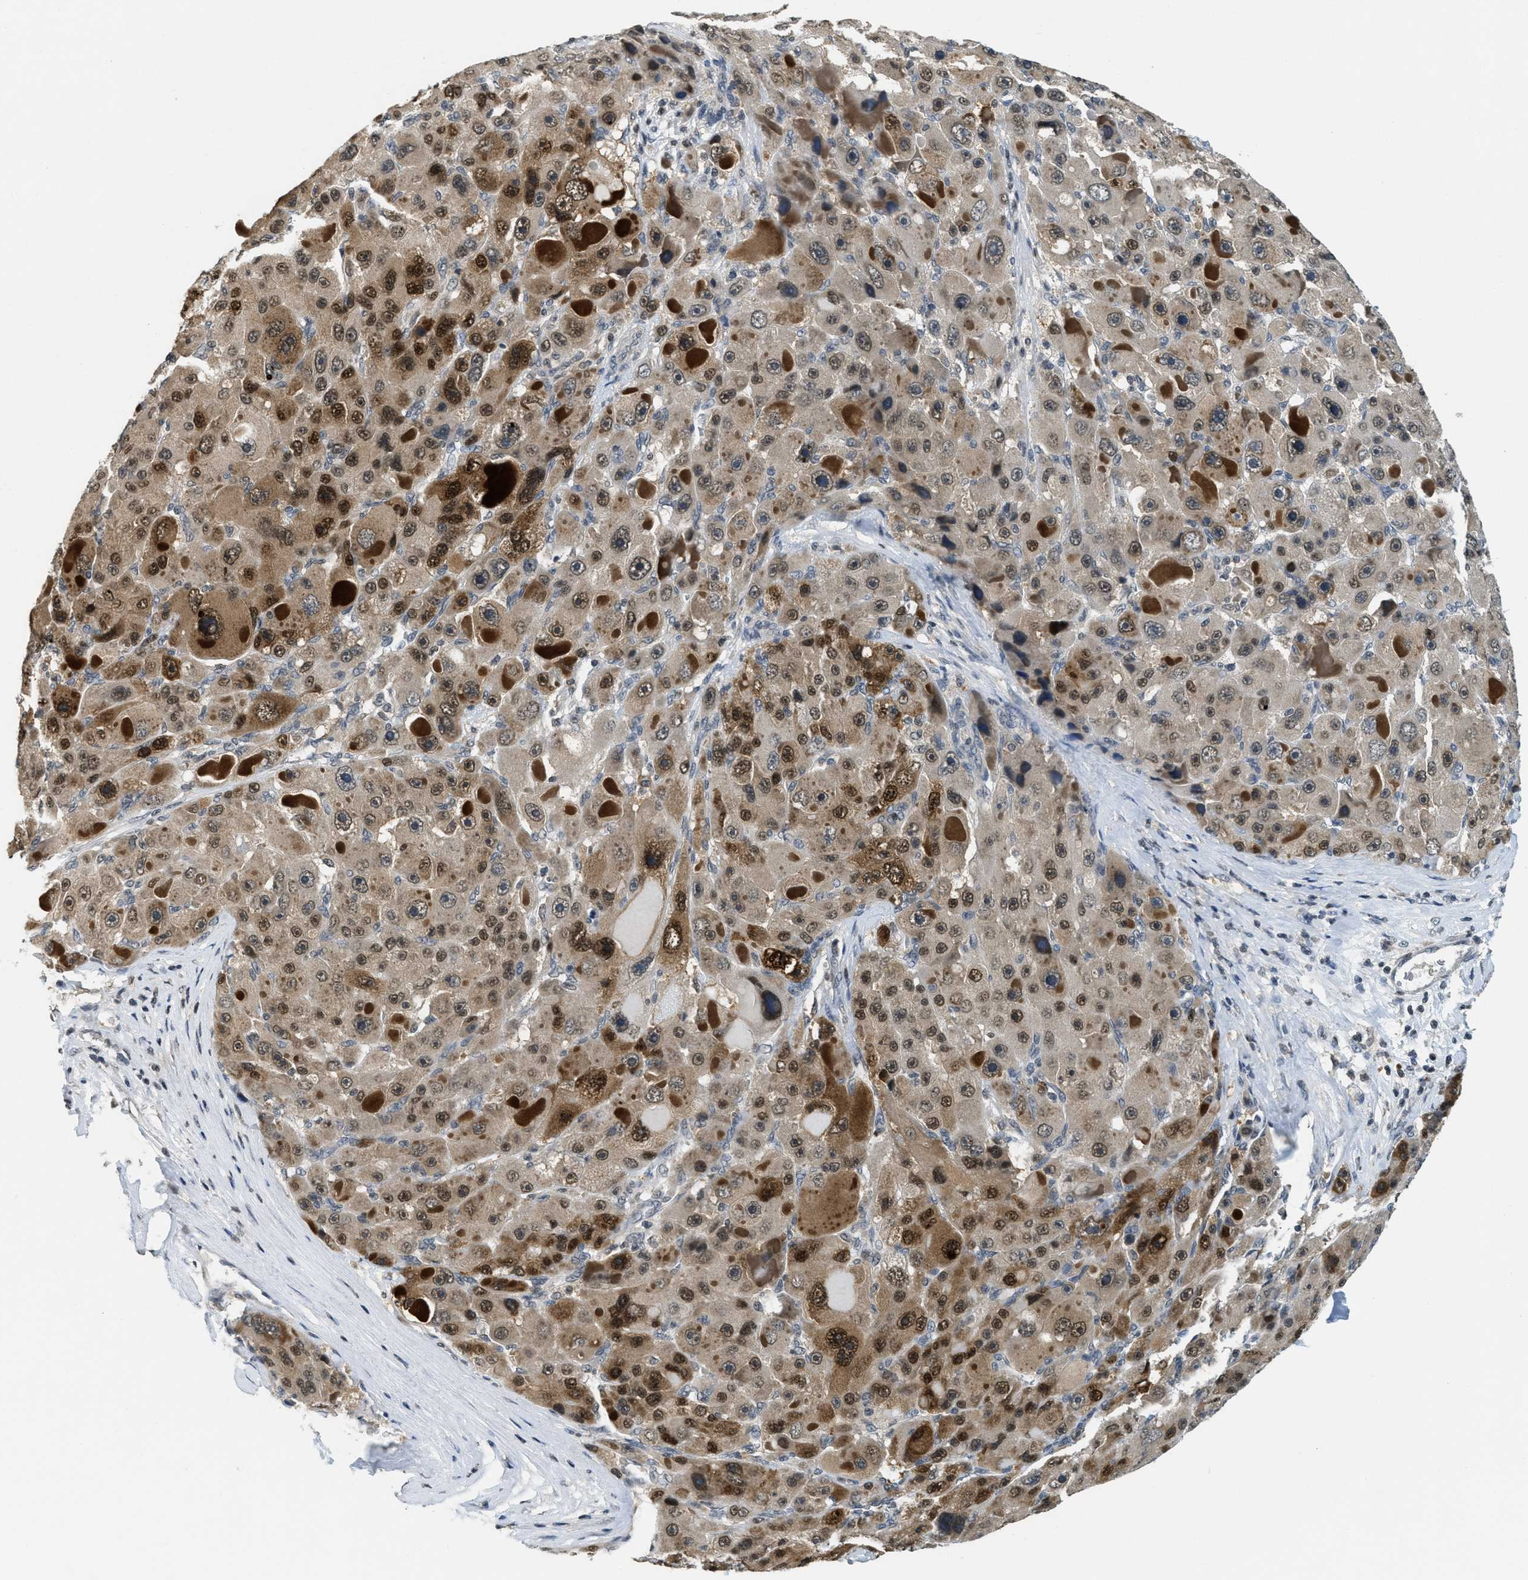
{"staining": {"intensity": "moderate", "quantity": "25%-75%", "location": "cytoplasmic/membranous,nuclear"}, "tissue": "liver cancer", "cell_type": "Tumor cells", "image_type": "cancer", "snomed": [{"axis": "morphology", "description": "Carcinoma, Hepatocellular, NOS"}, {"axis": "topography", "description": "Liver"}], "caption": "This histopathology image reveals liver cancer (hepatocellular carcinoma) stained with immunohistochemistry (IHC) to label a protein in brown. The cytoplasmic/membranous and nuclear of tumor cells show moderate positivity for the protein. Nuclei are counter-stained blue.", "gene": "DNAJB1", "patient": {"sex": "male", "age": 76}}